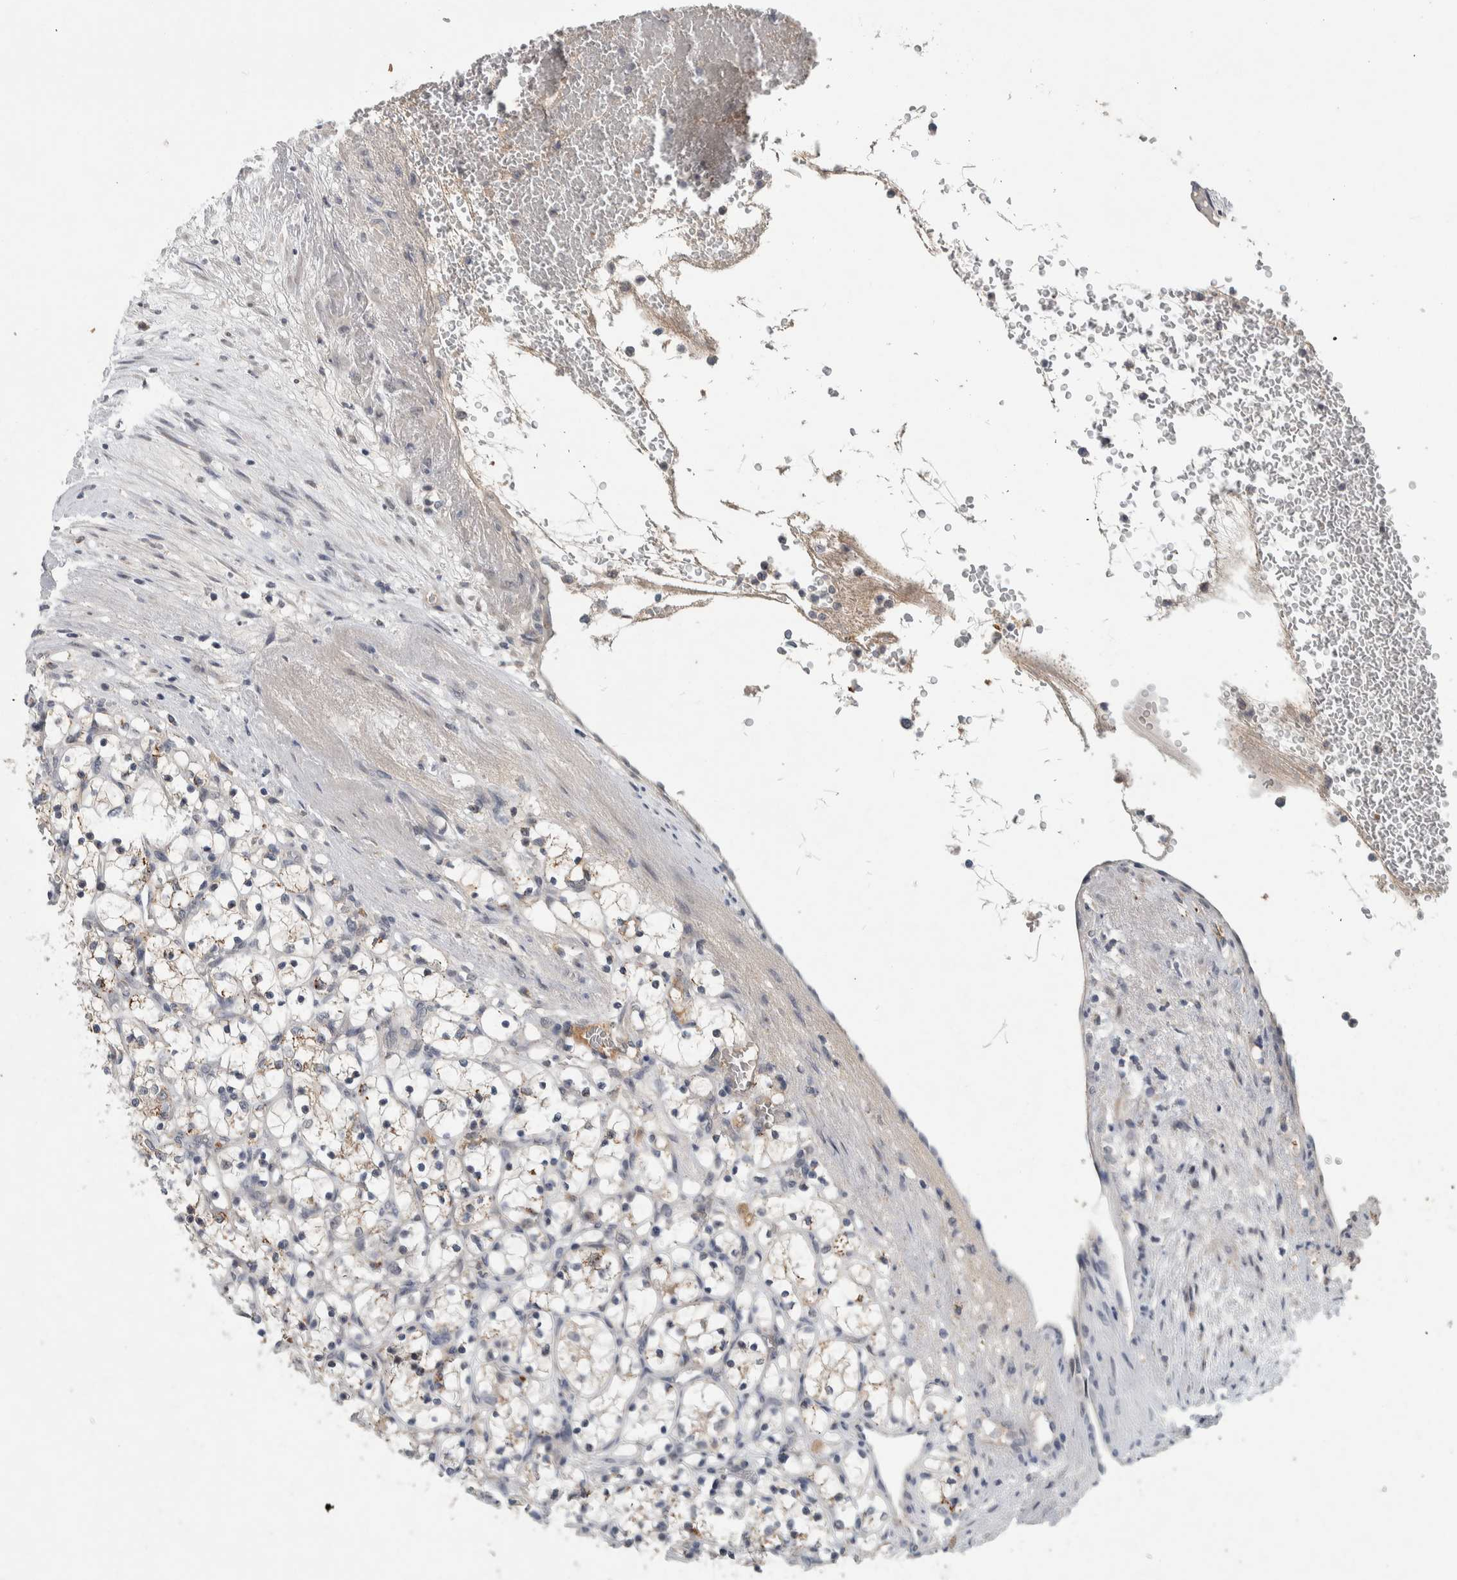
{"staining": {"intensity": "weak", "quantity": "<25%", "location": "cytoplasmic/membranous"}, "tissue": "renal cancer", "cell_type": "Tumor cells", "image_type": "cancer", "snomed": [{"axis": "morphology", "description": "Adenocarcinoma, NOS"}, {"axis": "topography", "description": "Kidney"}], "caption": "Renal cancer was stained to show a protein in brown. There is no significant positivity in tumor cells. (DAB (3,3'-diaminobenzidine) immunohistochemistry with hematoxylin counter stain).", "gene": "CHRM3", "patient": {"sex": "female", "age": 69}}